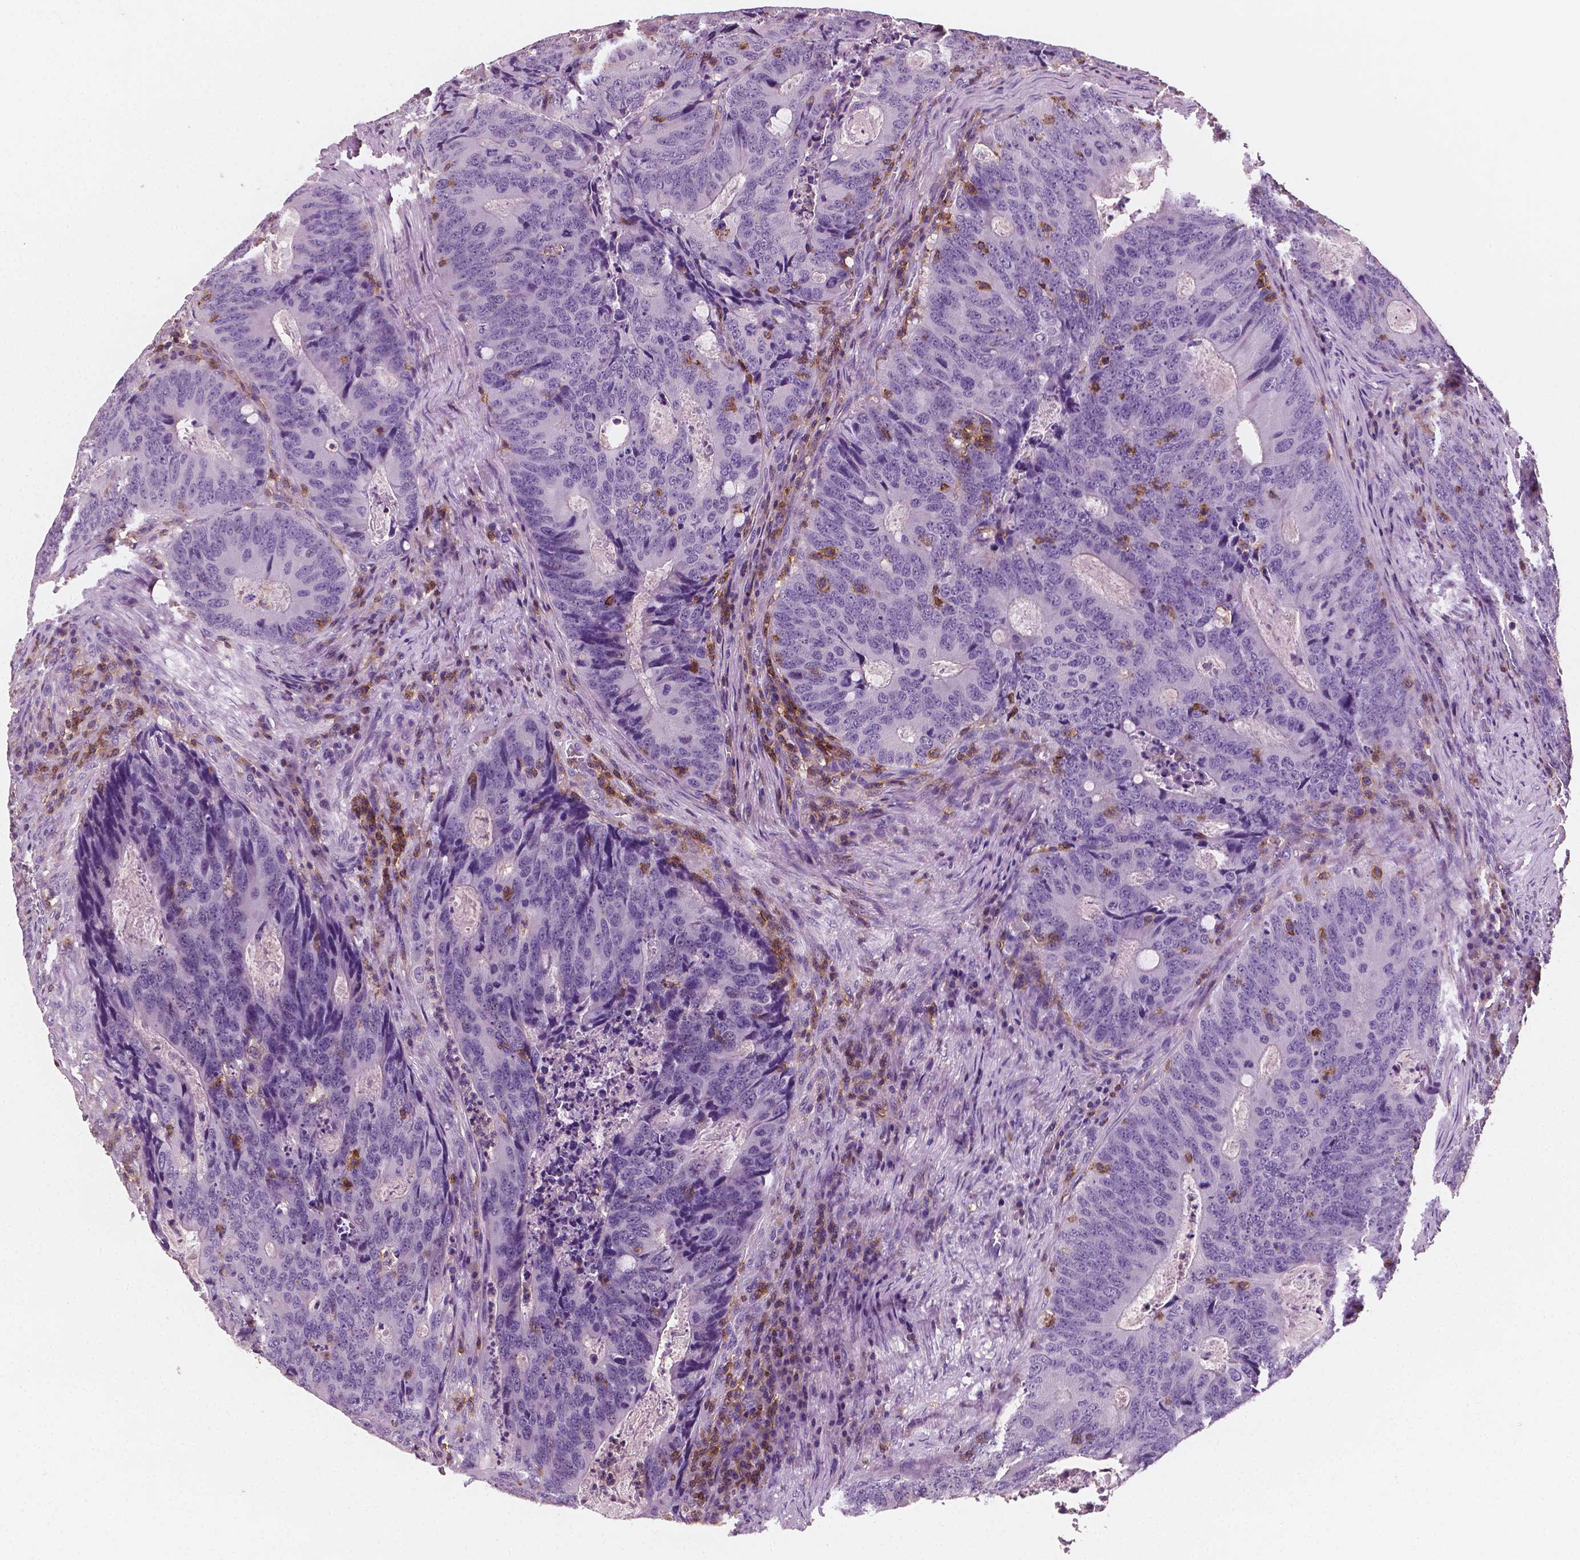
{"staining": {"intensity": "negative", "quantity": "none", "location": "none"}, "tissue": "colorectal cancer", "cell_type": "Tumor cells", "image_type": "cancer", "snomed": [{"axis": "morphology", "description": "Adenocarcinoma, NOS"}, {"axis": "topography", "description": "Colon"}], "caption": "This is an immunohistochemistry micrograph of human colorectal cancer. There is no staining in tumor cells.", "gene": "PTPRC", "patient": {"sex": "male", "age": 67}}